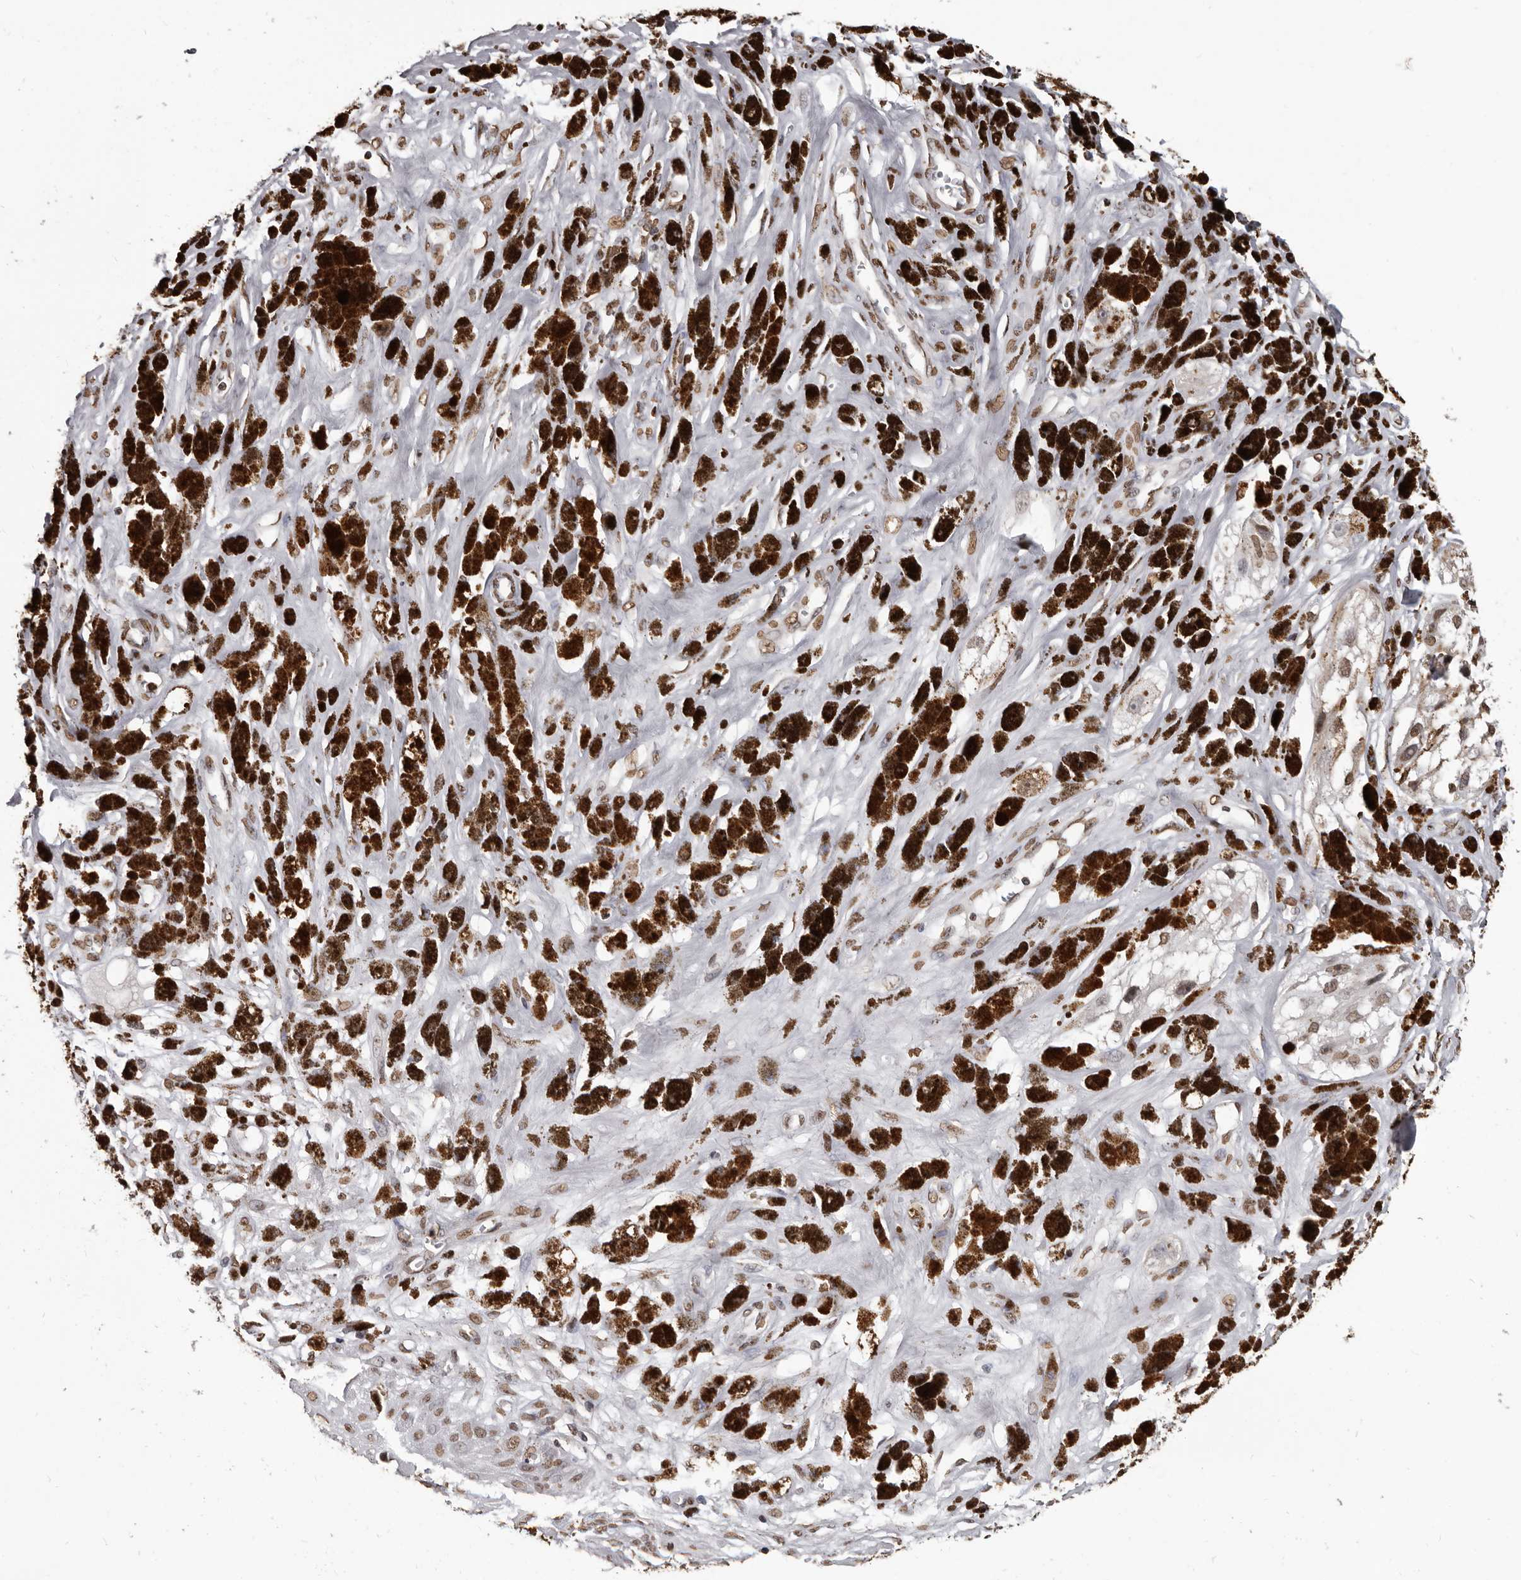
{"staining": {"intensity": "weak", "quantity": ">75%", "location": "nuclear"}, "tissue": "melanoma", "cell_type": "Tumor cells", "image_type": "cancer", "snomed": [{"axis": "morphology", "description": "Malignant melanoma, NOS"}, {"axis": "topography", "description": "Skin"}], "caption": "Melanoma stained with IHC exhibits weak nuclear staining in approximately >75% of tumor cells.", "gene": "AHR", "patient": {"sex": "male", "age": 88}}